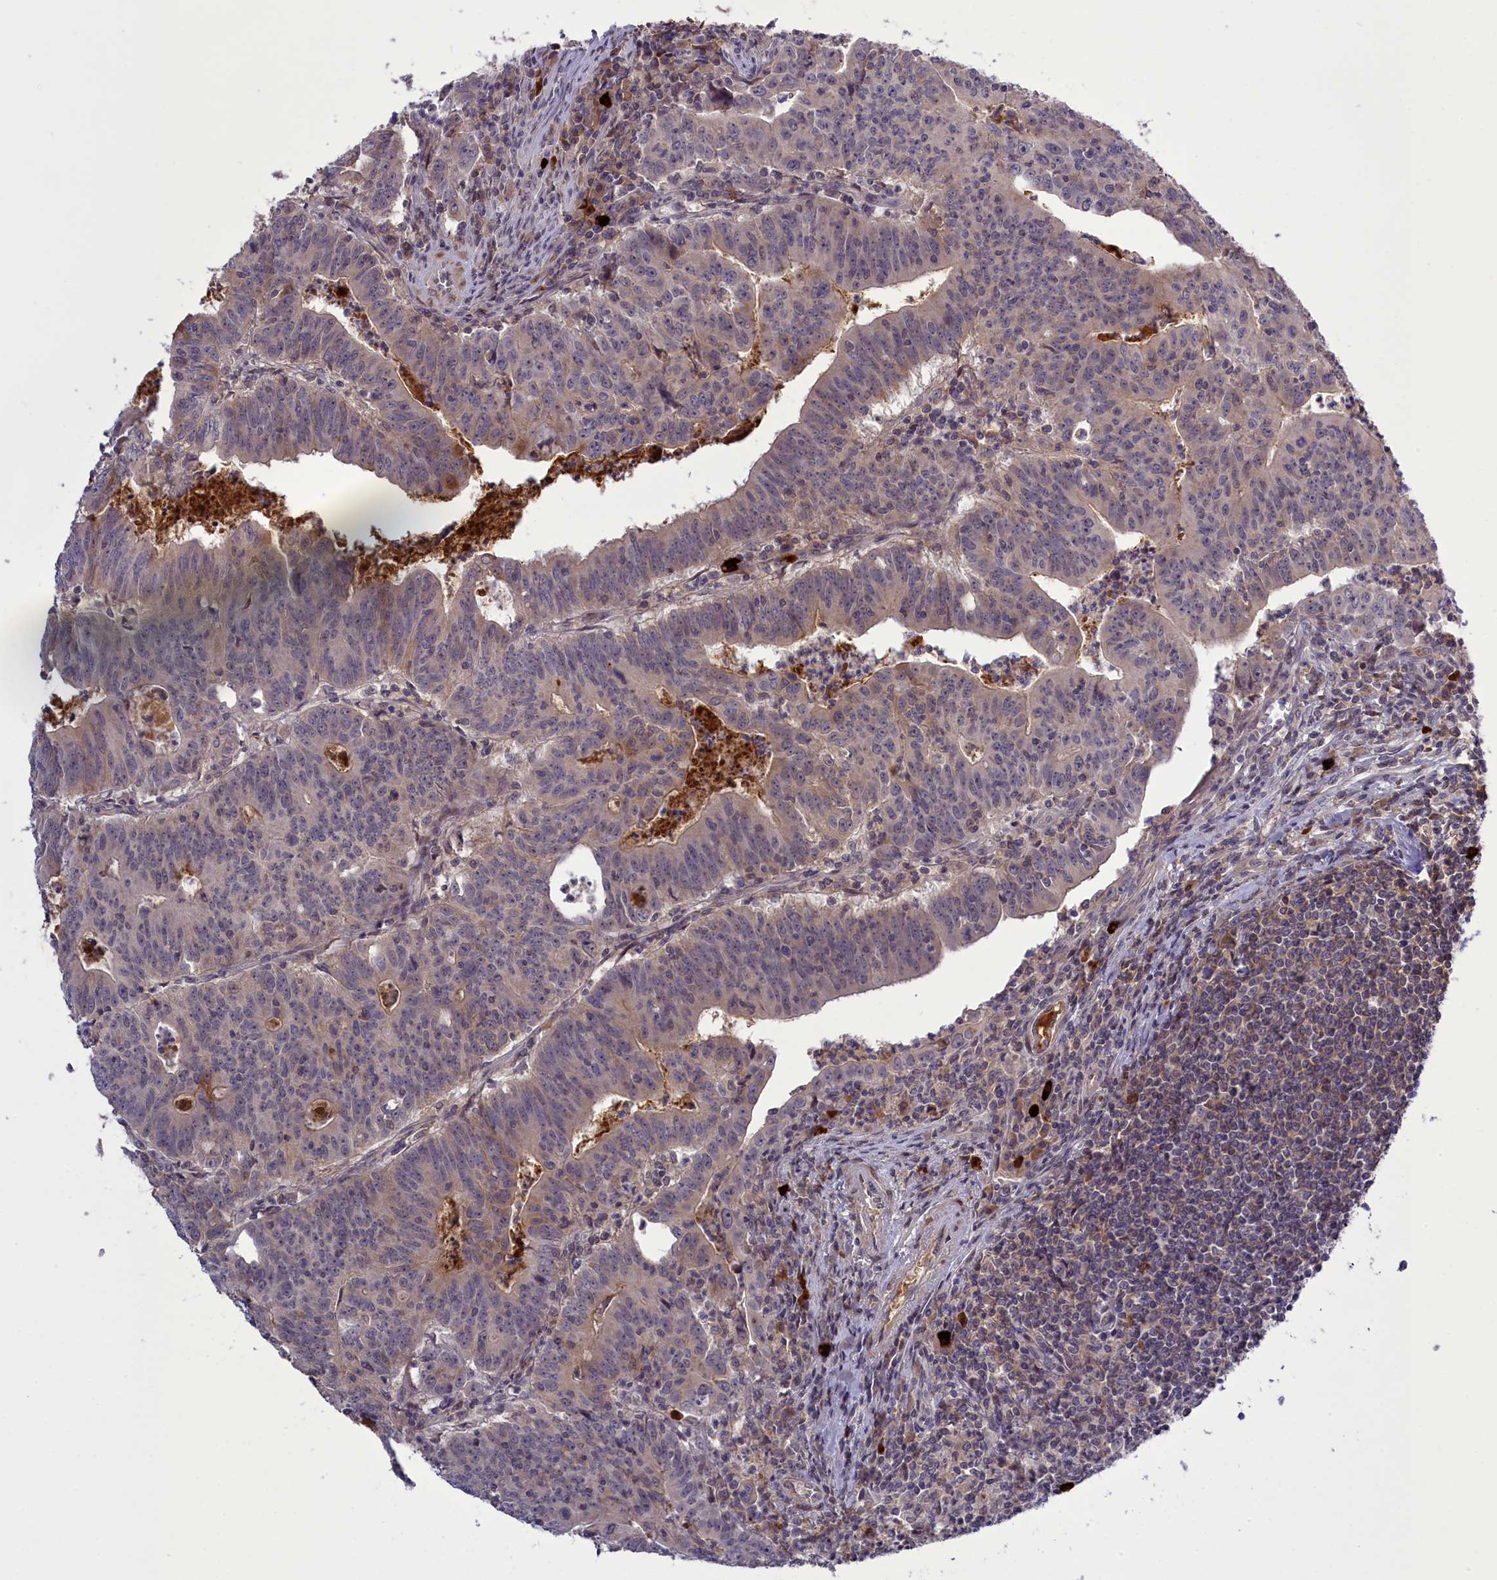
{"staining": {"intensity": "negative", "quantity": "none", "location": "none"}, "tissue": "colorectal cancer", "cell_type": "Tumor cells", "image_type": "cancer", "snomed": [{"axis": "morphology", "description": "Adenocarcinoma, NOS"}, {"axis": "topography", "description": "Rectum"}], "caption": "The image reveals no staining of tumor cells in colorectal adenocarcinoma. (Brightfield microscopy of DAB (3,3'-diaminobenzidine) immunohistochemistry (IHC) at high magnification).", "gene": "RRAD", "patient": {"sex": "male", "age": 69}}